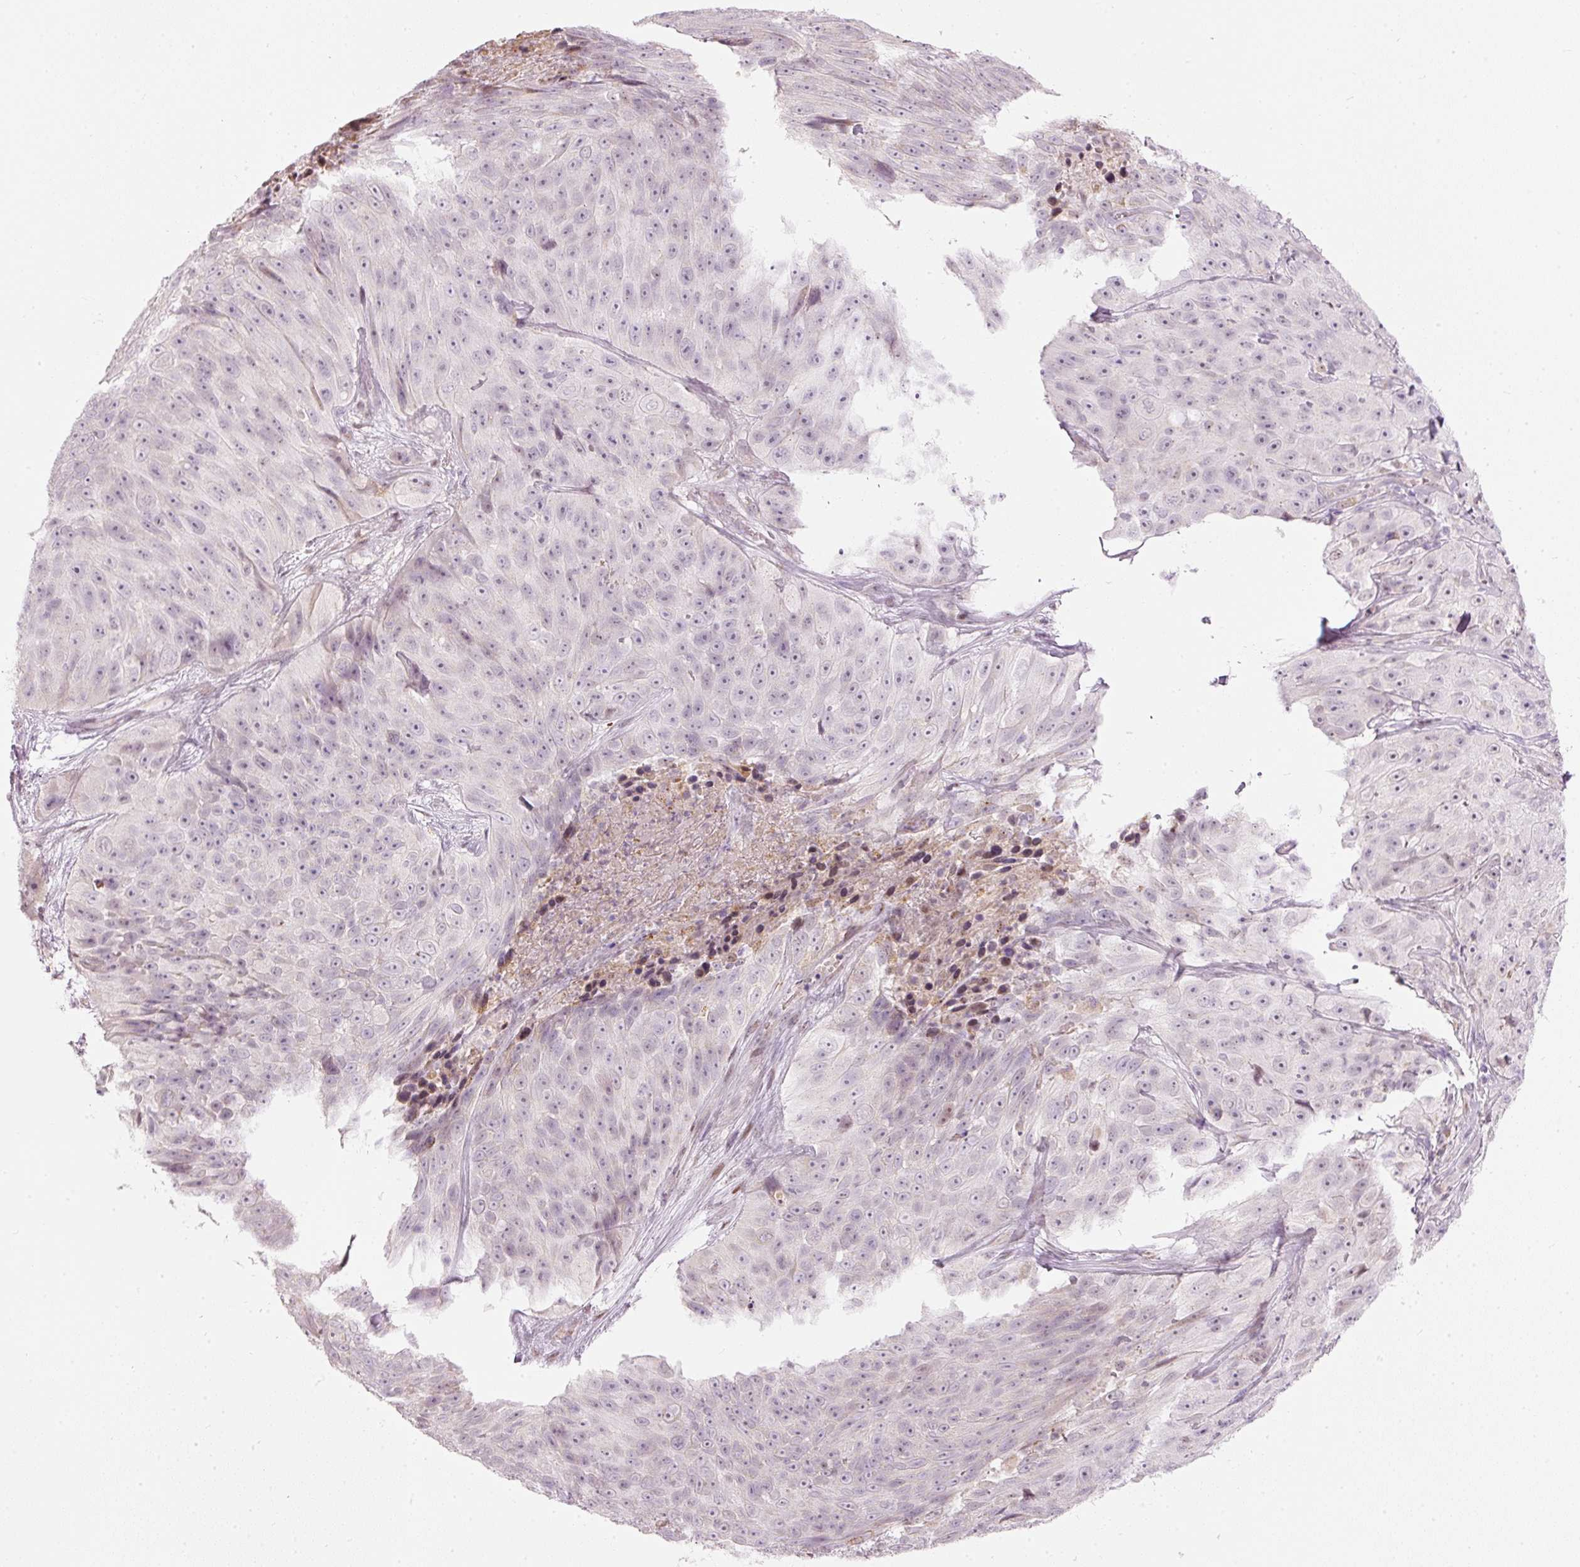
{"staining": {"intensity": "negative", "quantity": "none", "location": "none"}, "tissue": "skin cancer", "cell_type": "Tumor cells", "image_type": "cancer", "snomed": [{"axis": "morphology", "description": "Squamous cell carcinoma, NOS"}, {"axis": "topography", "description": "Skin"}], "caption": "Photomicrograph shows no significant protein positivity in tumor cells of skin squamous cell carcinoma.", "gene": "RNF39", "patient": {"sex": "female", "age": 87}}